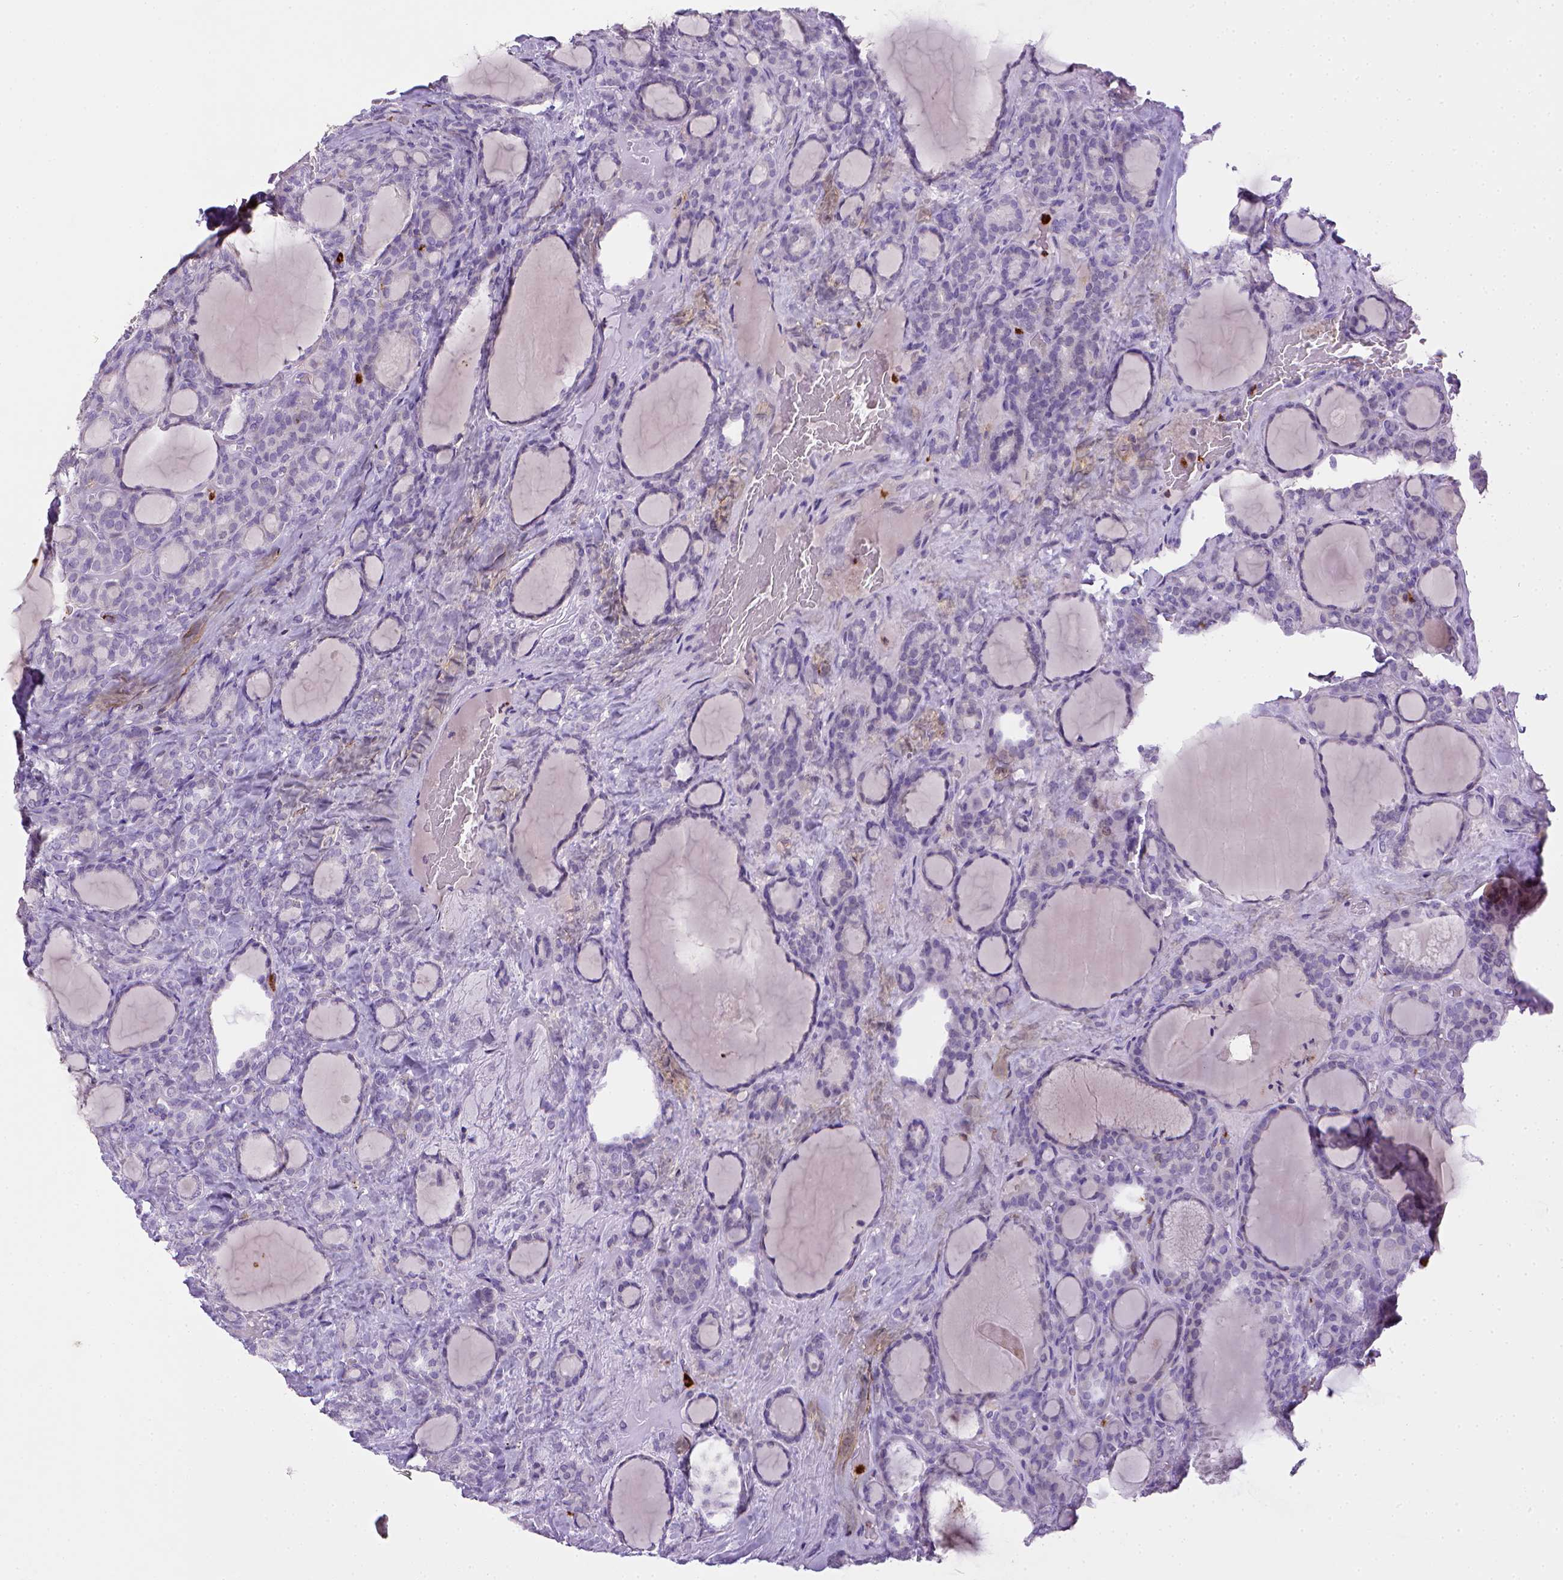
{"staining": {"intensity": "negative", "quantity": "none", "location": "none"}, "tissue": "thyroid cancer", "cell_type": "Tumor cells", "image_type": "cancer", "snomed": [{"axis": "morphology", "description": "Normal tissue, NOS"}, {"axis": "morphology", "description": "Follicular adenoma carcinoma, NOS"}, {"axis": "topography", "description": "Thyroid gland"}], "caption": "Tumor cells show no significant protein staining in thyroid cancer (follicular adenoma carcinoma).", "gene": "ITGAM", "patient": {"sex": "female", "age": 31}}